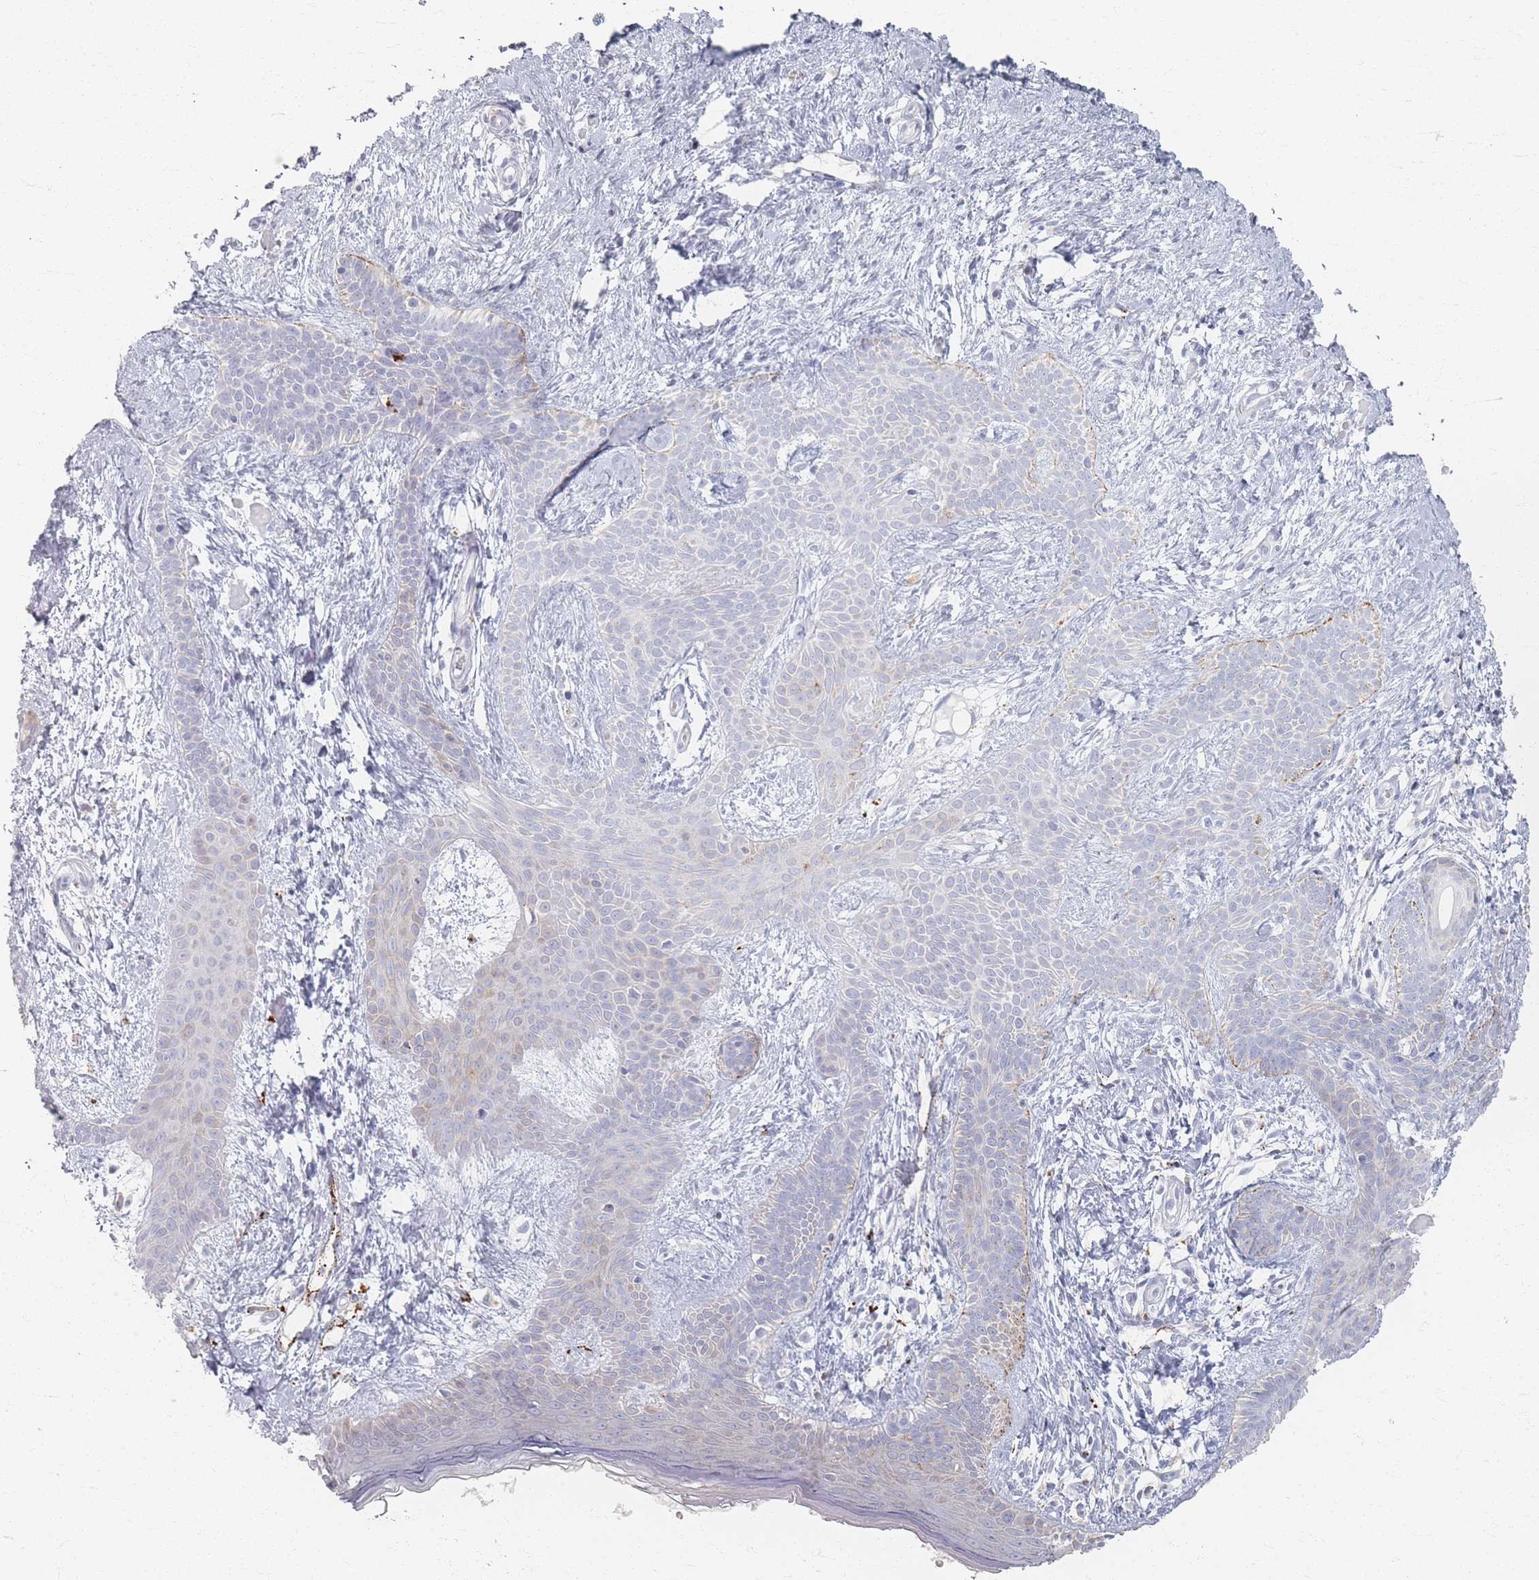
{"staining": {"intensity": "weak", "quantity": "<25%", "location": "cytoplasmic/membranous"}, "tissue": "skin cancer", "cell_type": "Tumor cells", "image_type": "cancer", "snomed": [{"axis": "morphology", "description": "Basal cell carcinoma"}, {"axis": "topography", "description": "Skin"}], "caption": "There is no significant staining in tumor cells of skin cancer. Brightfield microscopy of IHC stained with DAB (3,3'-diaminobenzidine) (brown) and hematoxylin (blue), captured at high magnification.", "gene": "SLC2A11", "patient": {"sex": "male", "age": 78}}